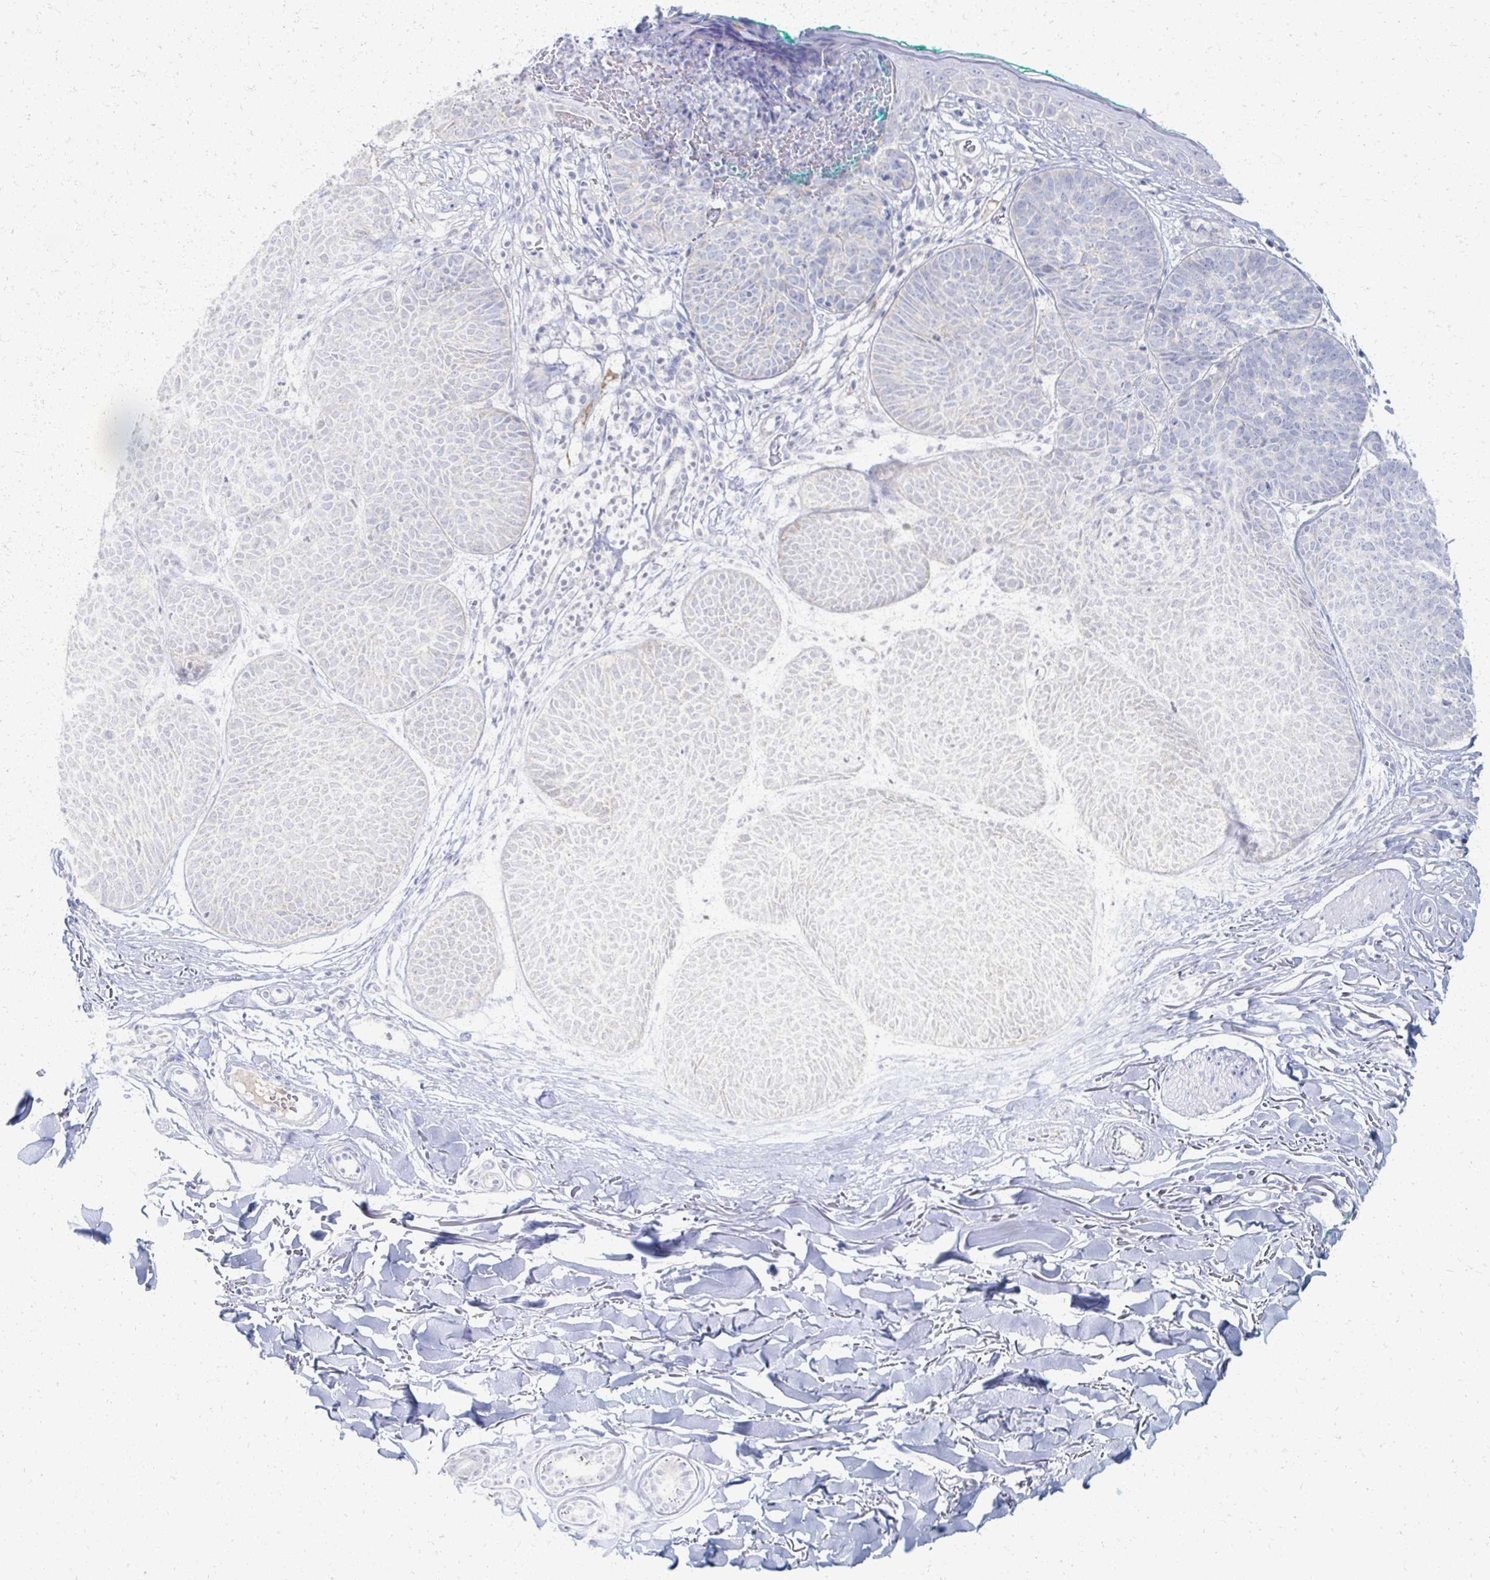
{"staining": {"intensity": "negative", "quantity": "none", "location": "none"}, "tissue": "skin cancer", "cell_type": "Tumor cells", "image_type": "cancer", "snomed": [{"axis": "morphology", "description": "Basal cell carcinoma"}, {"axis": "topography", "description": "Skin"}, {"axis": "topography", "description": "Skin of neck"}, {"axis": "topography", "description": "Skin of shoulder"}, {"axis": "topography", "description": "Skin of back"}], "caption": "Immunohistochemistry (IHC) micrograph of skin cancer (basal cell carcinoma) stained for a protein (brown), which reveals no staining in tumor cells.", "gene": "PRR20A", "patient": {"sex": "male", "age": 80}}